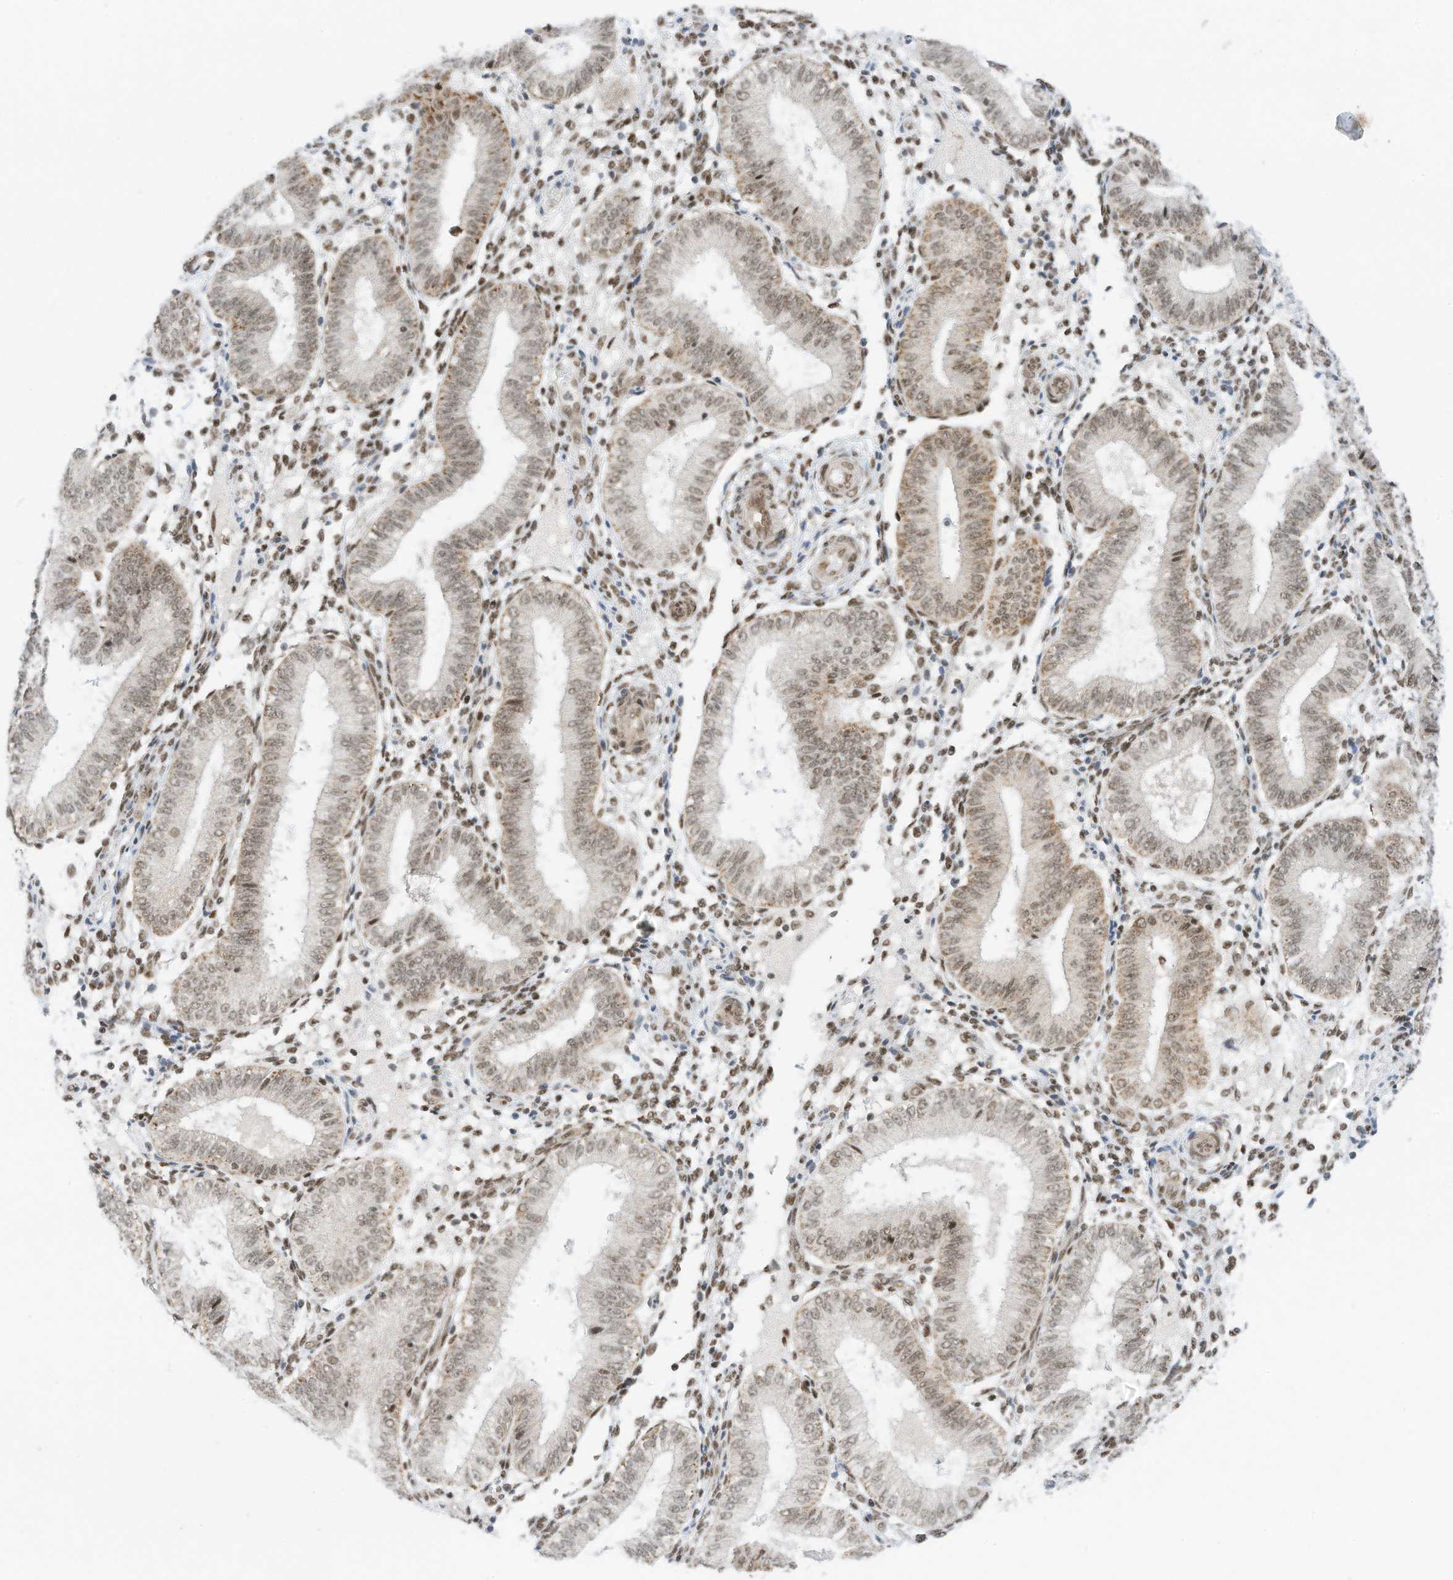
{"staining": {"intensity": "weak", "quantity": "<25%", "location": "nuclear"}, "tissue": "endometrium", "cell_type": "Cells in endometrial stroma", "image_type": "normal", "snomed": [{"axis": "morphology", "description": "Normal tissue, NOS"}, {"axis": "topography", "description": "Endometrium"}], "caption": "High power microscopy image of an immunohistochemistry photomicrograph of normal endometrium, revealing no significant expression in cells in endometrial stroma.", "gene": "AURKAIP1", "patient": {"sex": "female", "age": 39}}